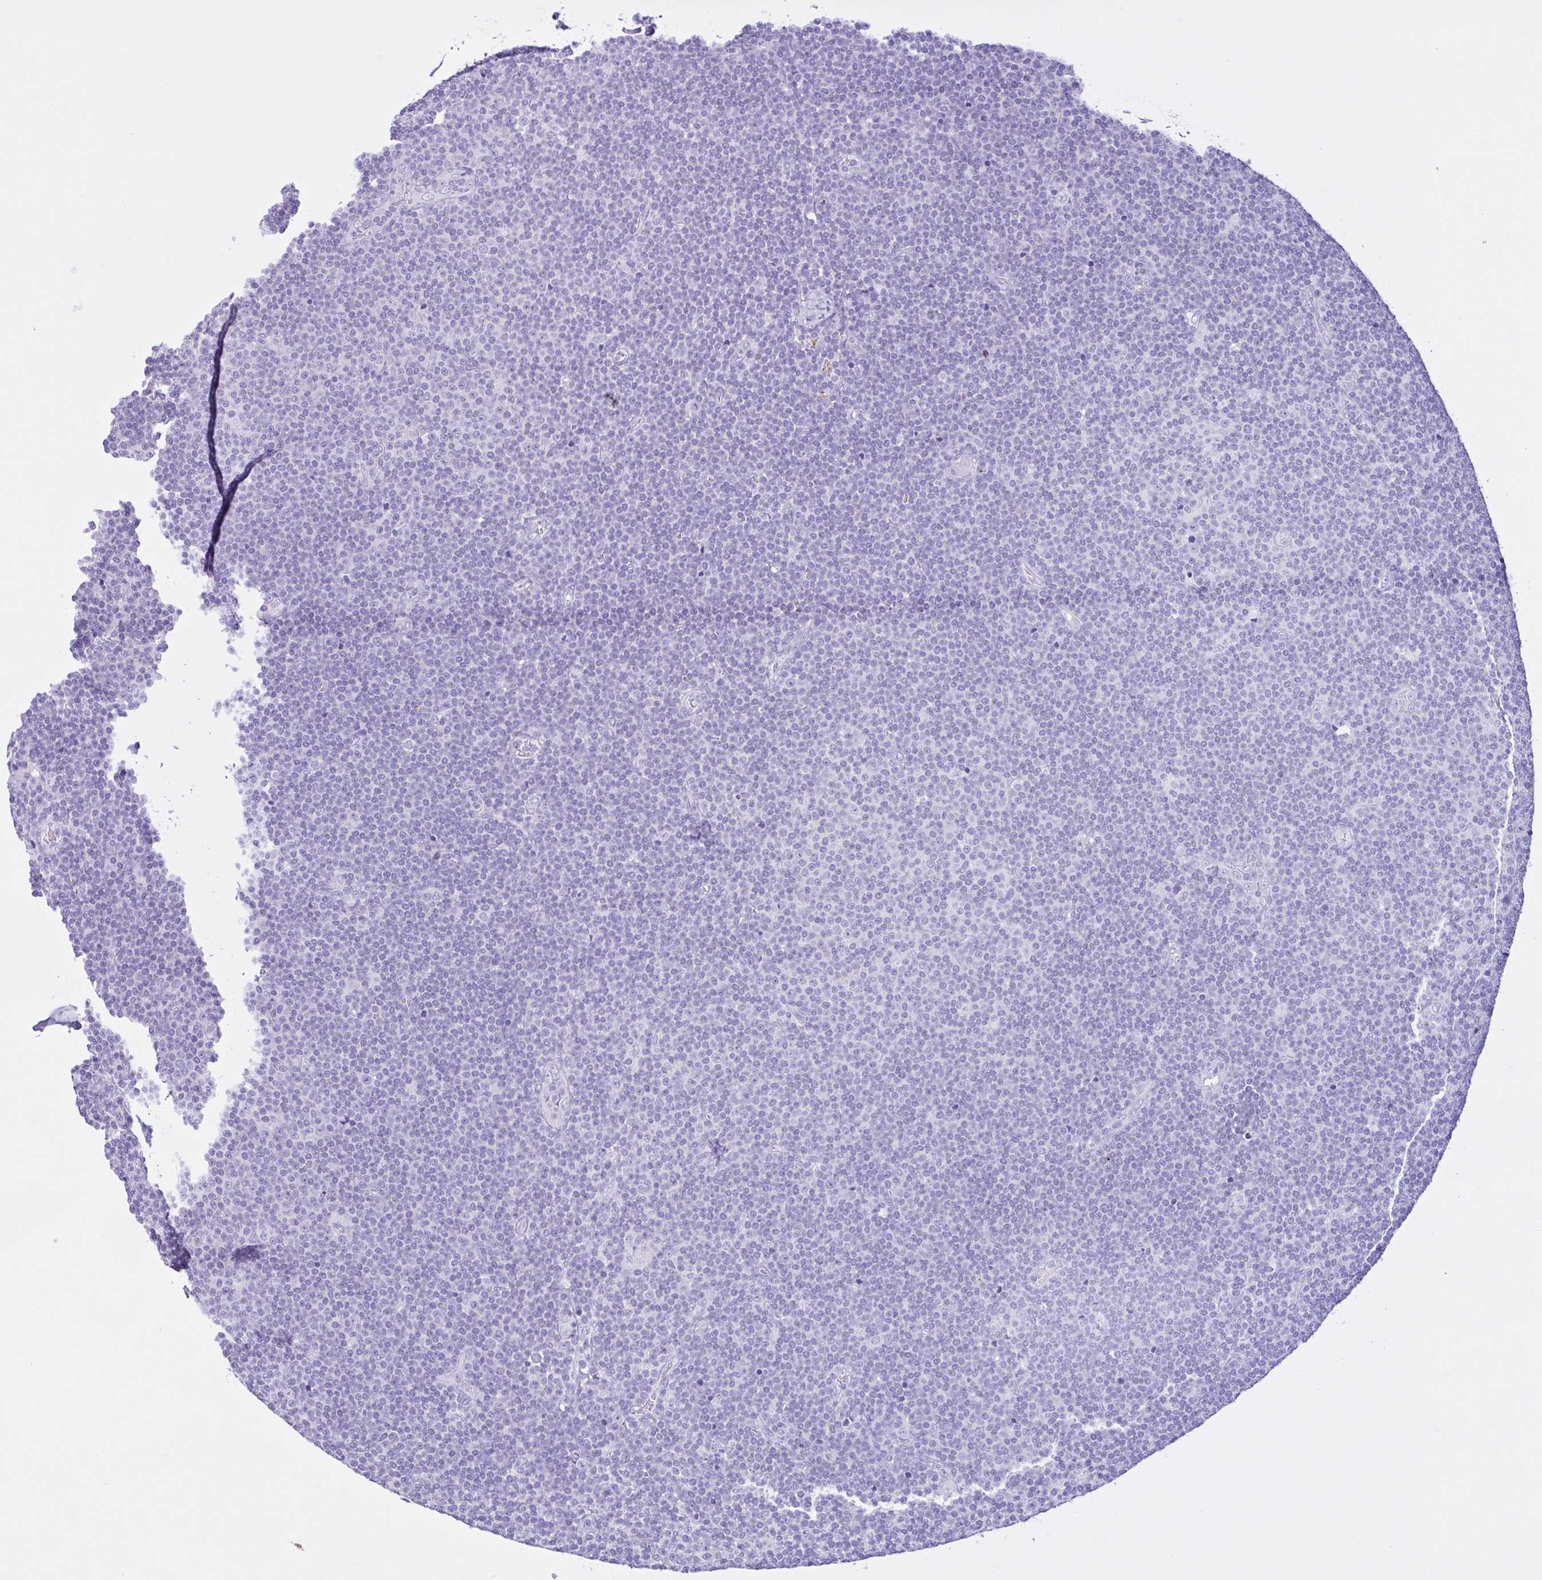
{"staining": {"intensity": "negative", "quantity": "none", "location": "none"}, "tissue": "lymphoma", "cell_type": "Tumor cells", "image_type": "cancer", "snomed": [{"axis": "morphology", "description": "Malignant lymphoma, non-Hodgkin's type, Low grade"}, {"axis": "topography", "description": "Lymph node"}], "caption": "Human lymphoma stained for a protein using immunohistochemistry reveals no expression in tumor cells.", "gene": "CYP19A1", "patient": {"sex": "male", "age": 48}}